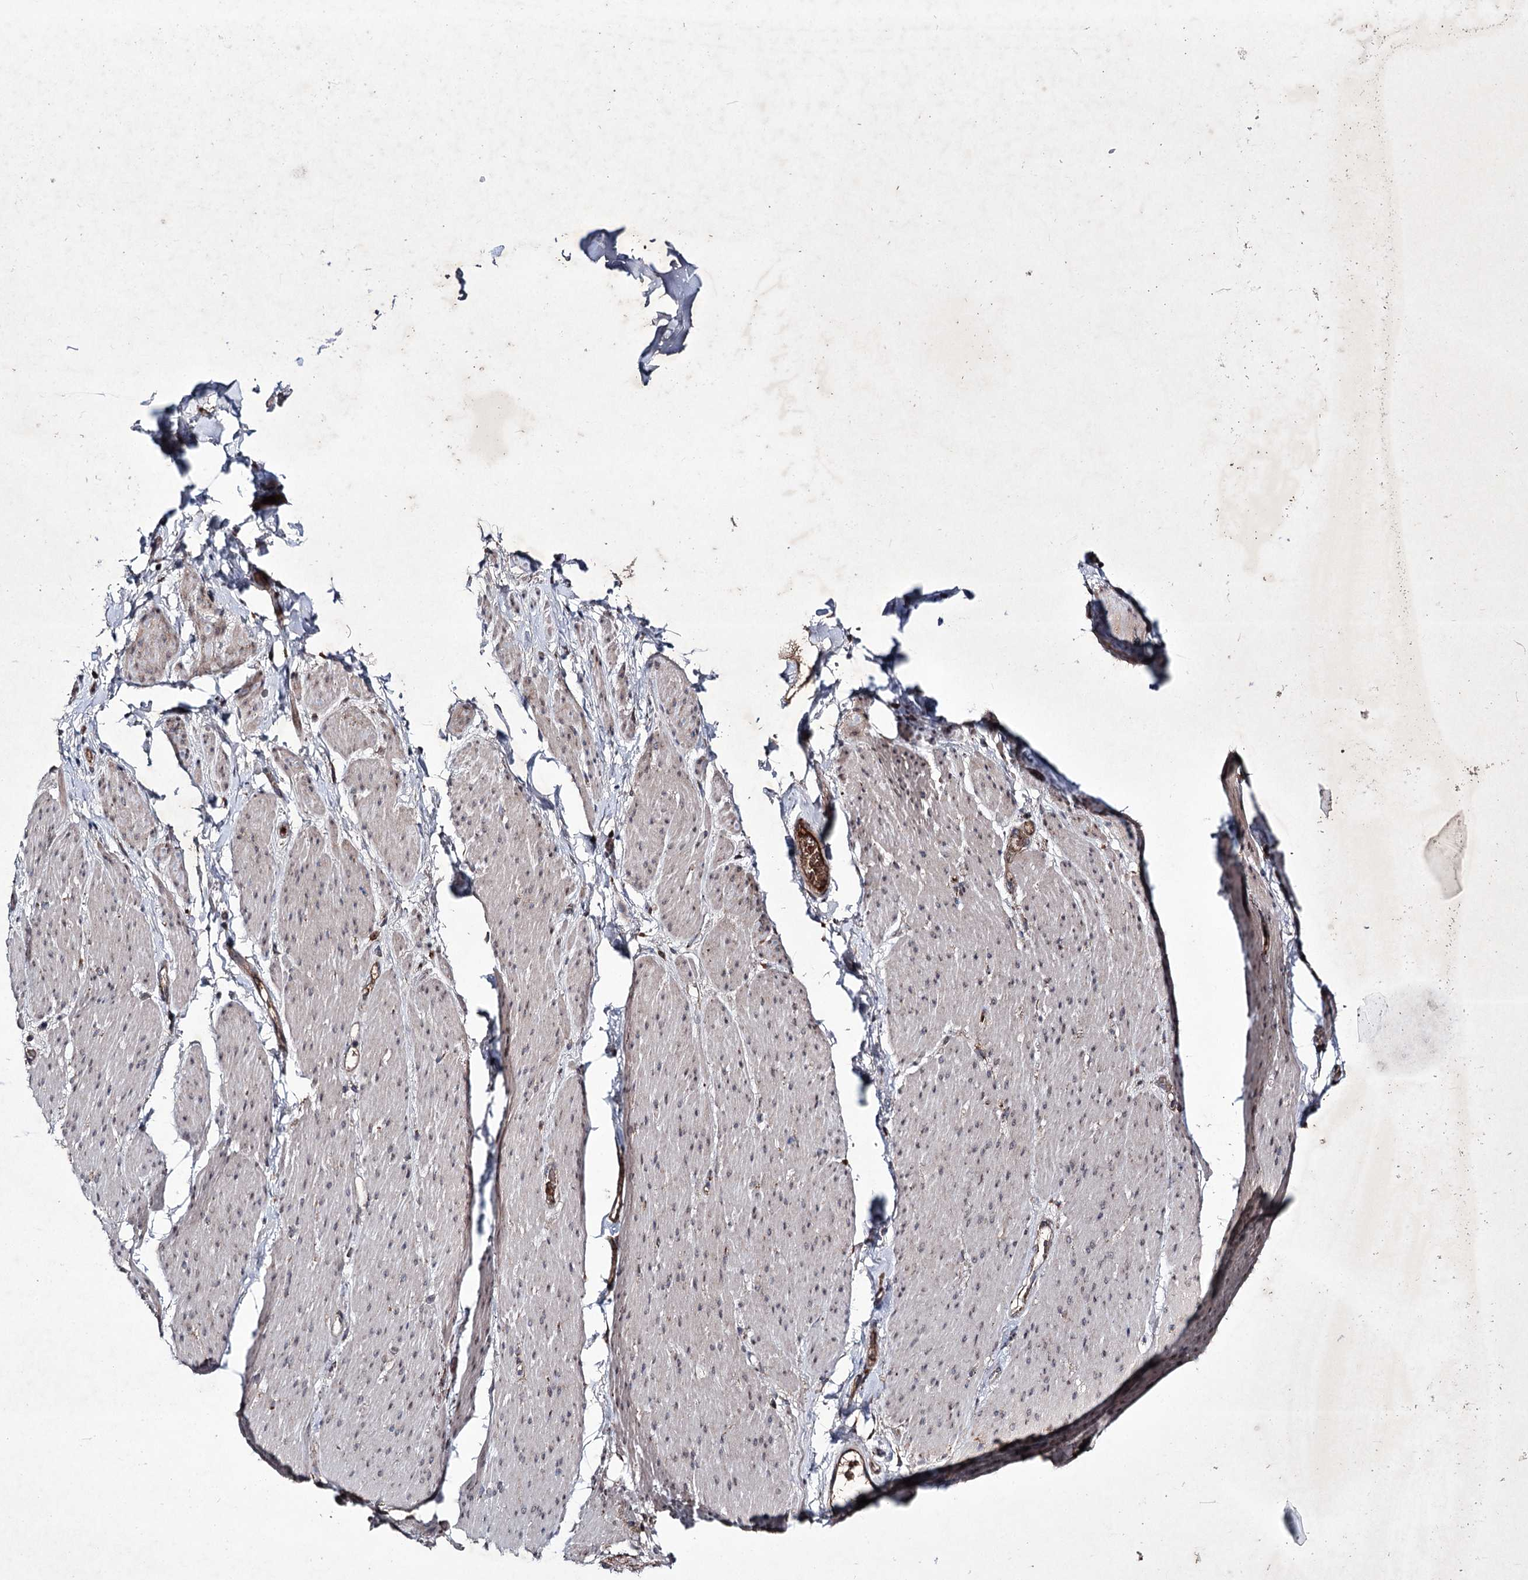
{"staining": {"intensity": "strong", "quantity": "<25%", "location": "cytoplasmic/membranous"}, "tissue": "adipose tissue", "cell_type": "Adipocytes", "image_type": "normal", "snomed": [{"axis": "morphology", "description": "Normal tissue, NOS"}, {"axis": "topography", "description": "Colon"}, {"axis": "topography", "description": "Peripheral nerve tissue"}], "caption": "A high-resolution photomicrograph shows IHC staining of normal adipose tissue, which shows strong cytoplasmic/membranous positivity in approximately <25% of adipocytes.", "gene": "ALG9", "patient": {"sex": "female", "age": 61}}